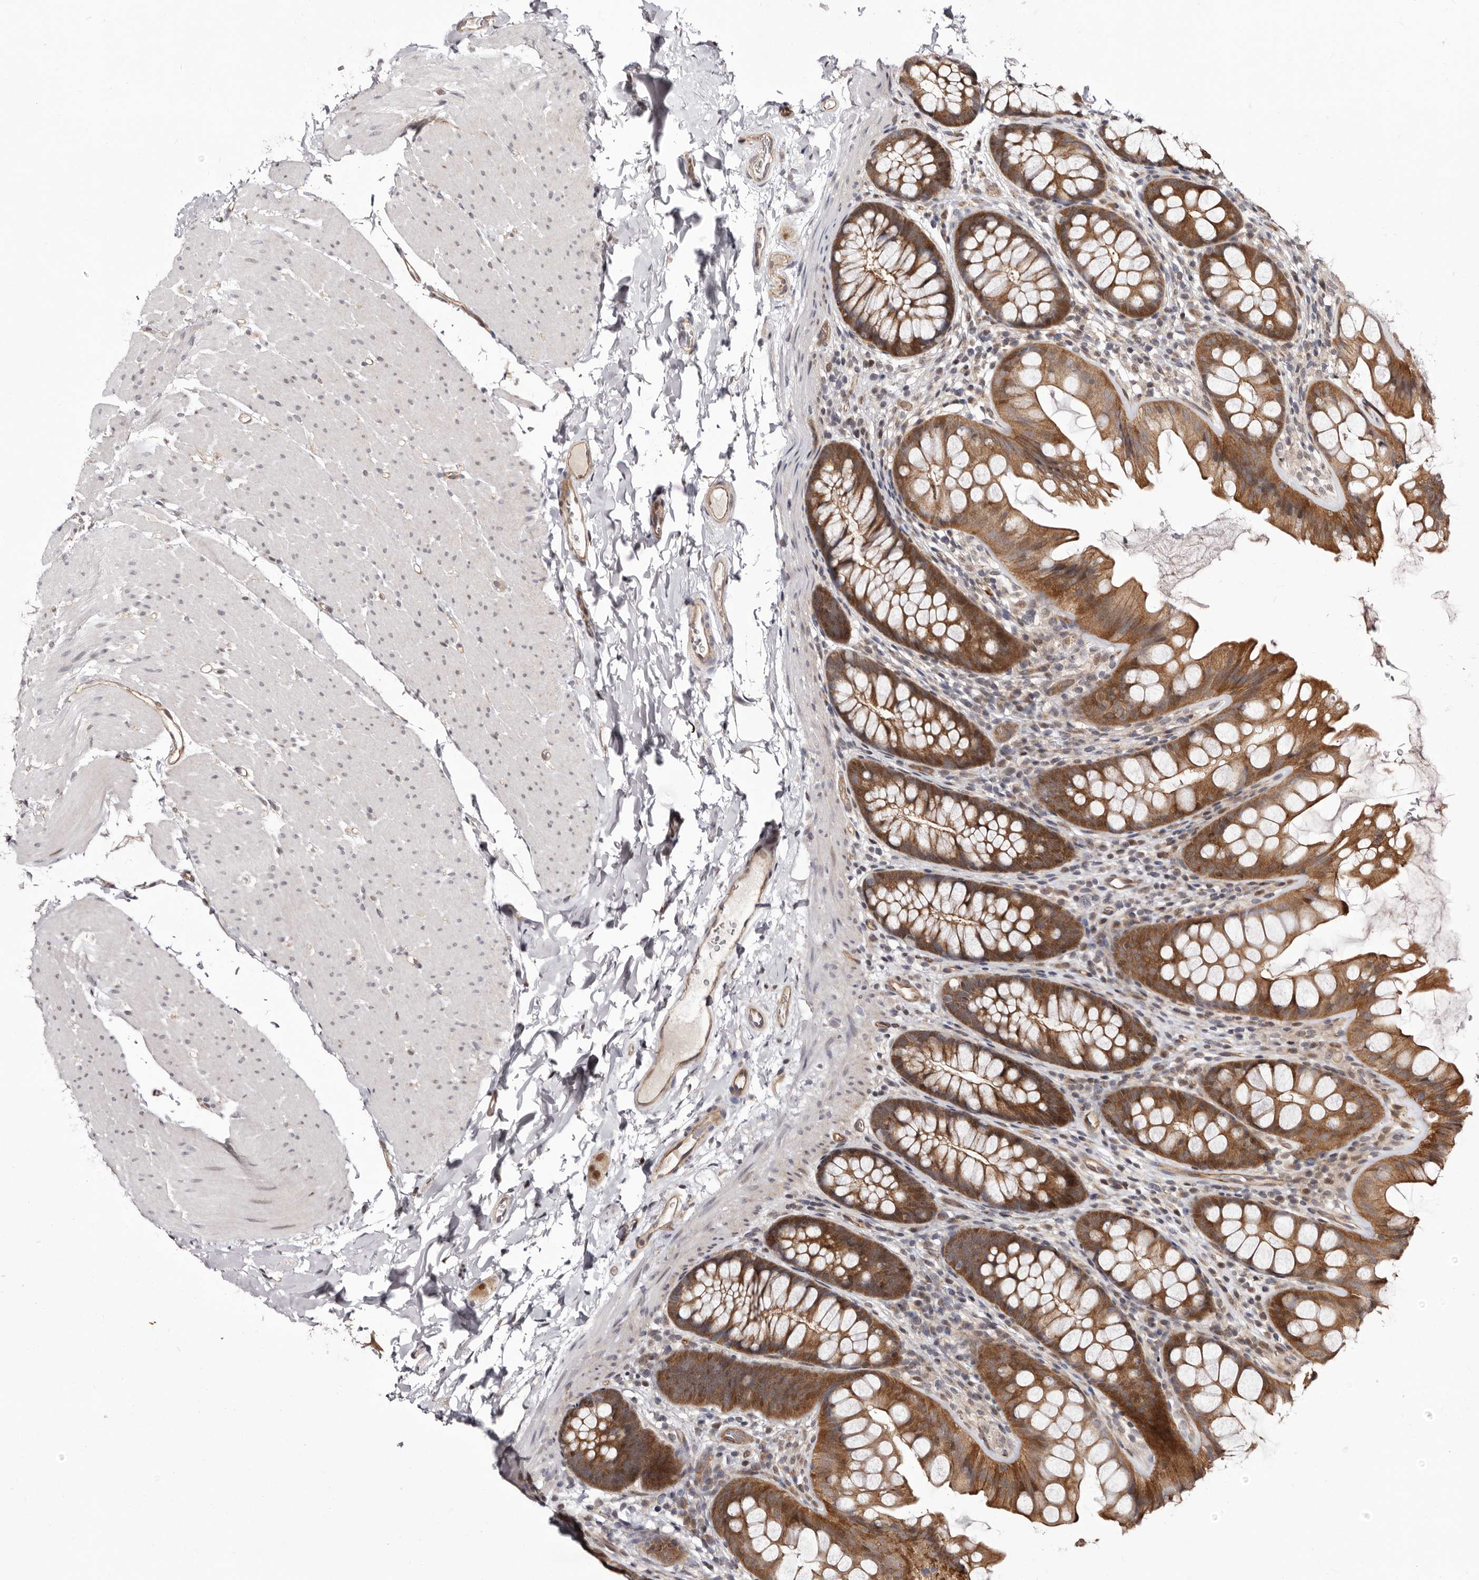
{"staining": {"intensity": "weak", "quantity": "25%-75%", "location": "cytoplasmic/membranous"}, "tissue": "colon", "cell_type": "Endothelial cells", "image_type": "normal", "snomed": [{"axis": "morphology", "description": "Normal tissue, NOS"}, {"axis": "topography", "description": "Colon"}], "caption": "A brown stain shows weak cytoplasmic/membranous staining of a protein in endothelial cells of unremarkable colon. Immunohistochemistry (ihc) stains the protein in brown and the nuclei are stained blue.", "gene": "GLRX3", "patient": {"sex": "female", "age": 62}}